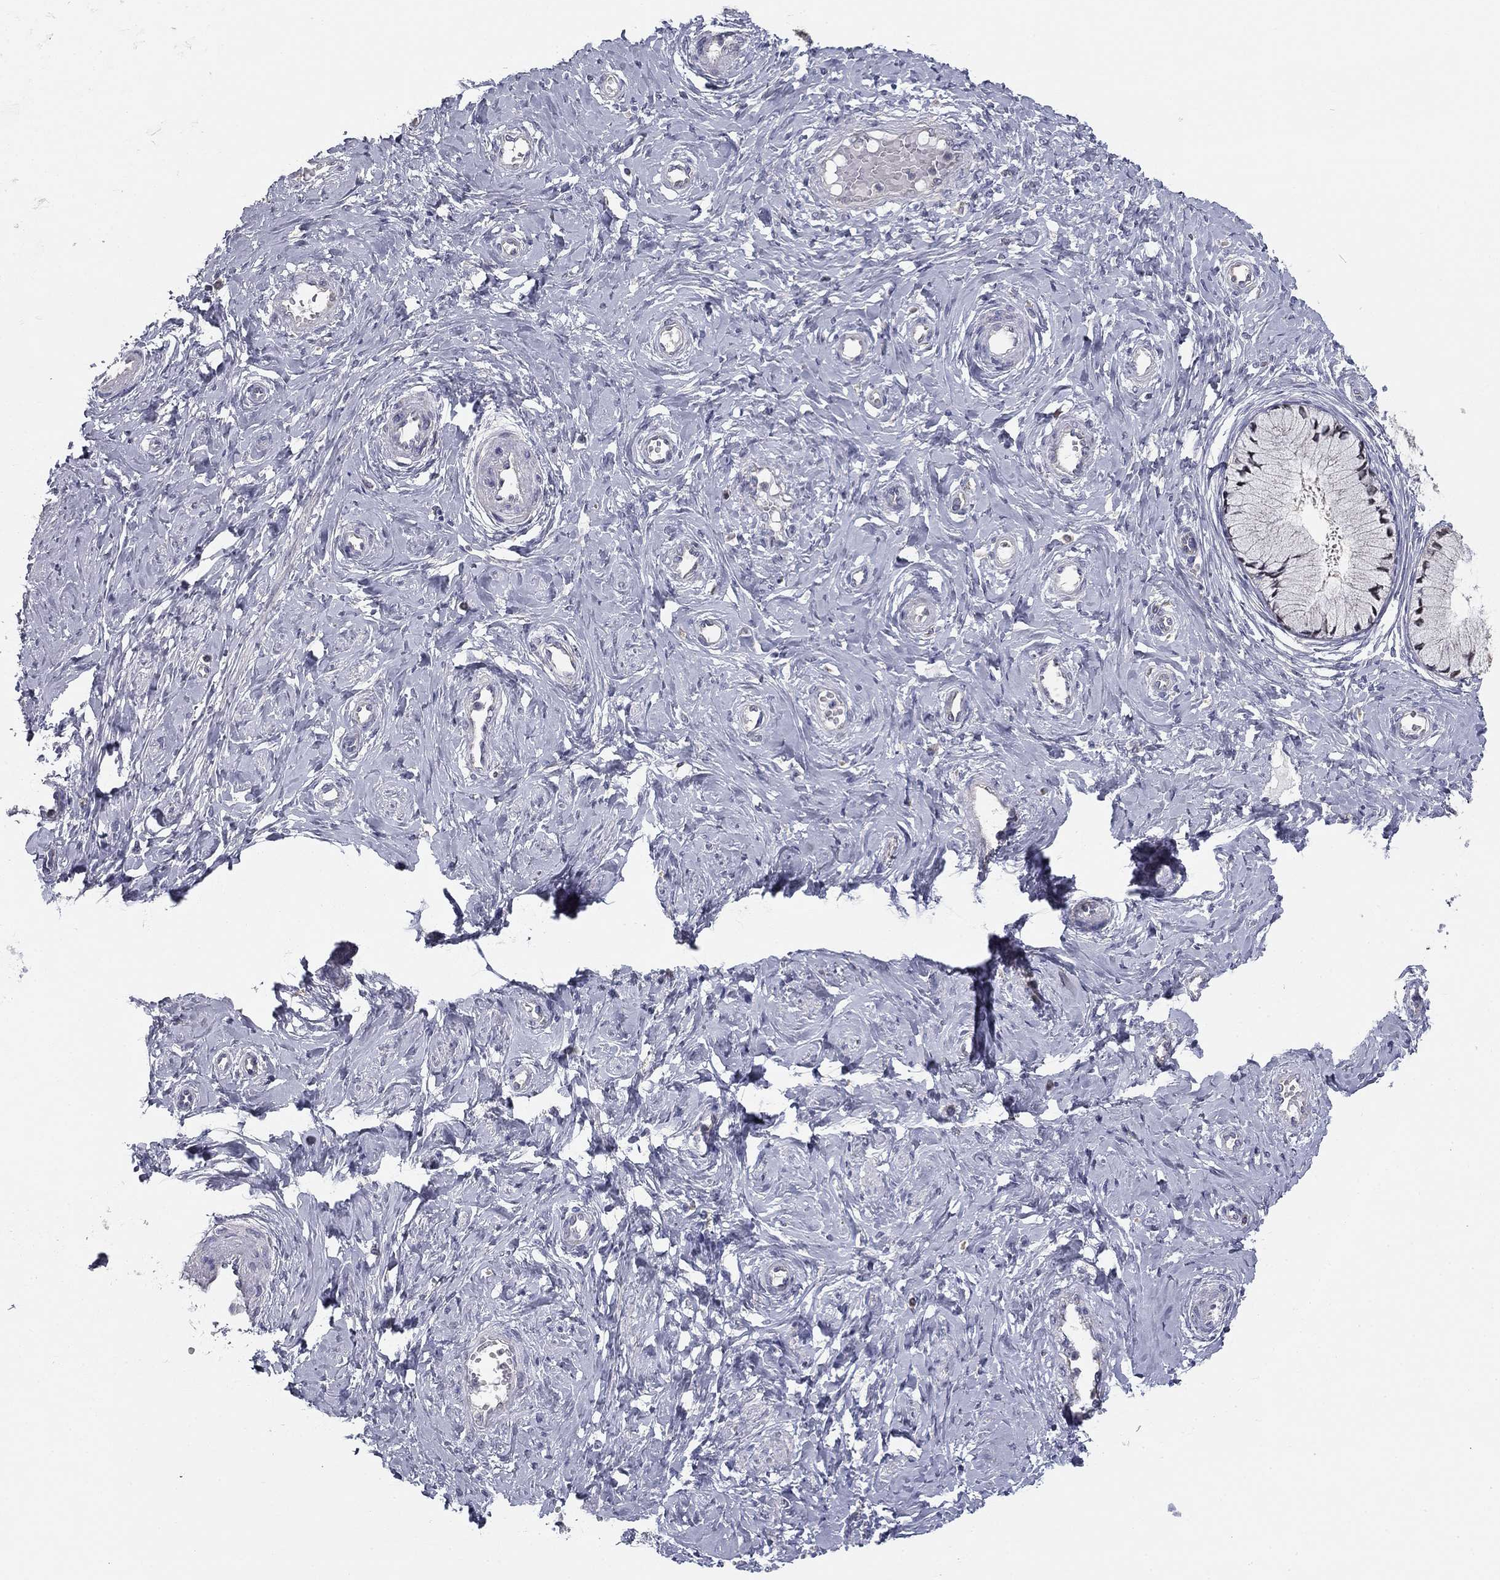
{"staining": {"intensity": "negative", "quantity": "none", "location": "none"}, "tissue": "cervix", "cell_type": "Glandular cells", "image_type": "normal", "snomed": [{"axis": "morphology", "description": "Normal tissue, NOS"}, {"axis": "topography", "description": "Cervix"}], "caption": "High power microscopy photomicrograph of an IHC photomicrograph of normal cervix, revealing no significant expression in glandular cells.", "gene": "SLC2A9", "patient": {"sex": "female", "age": 37}}